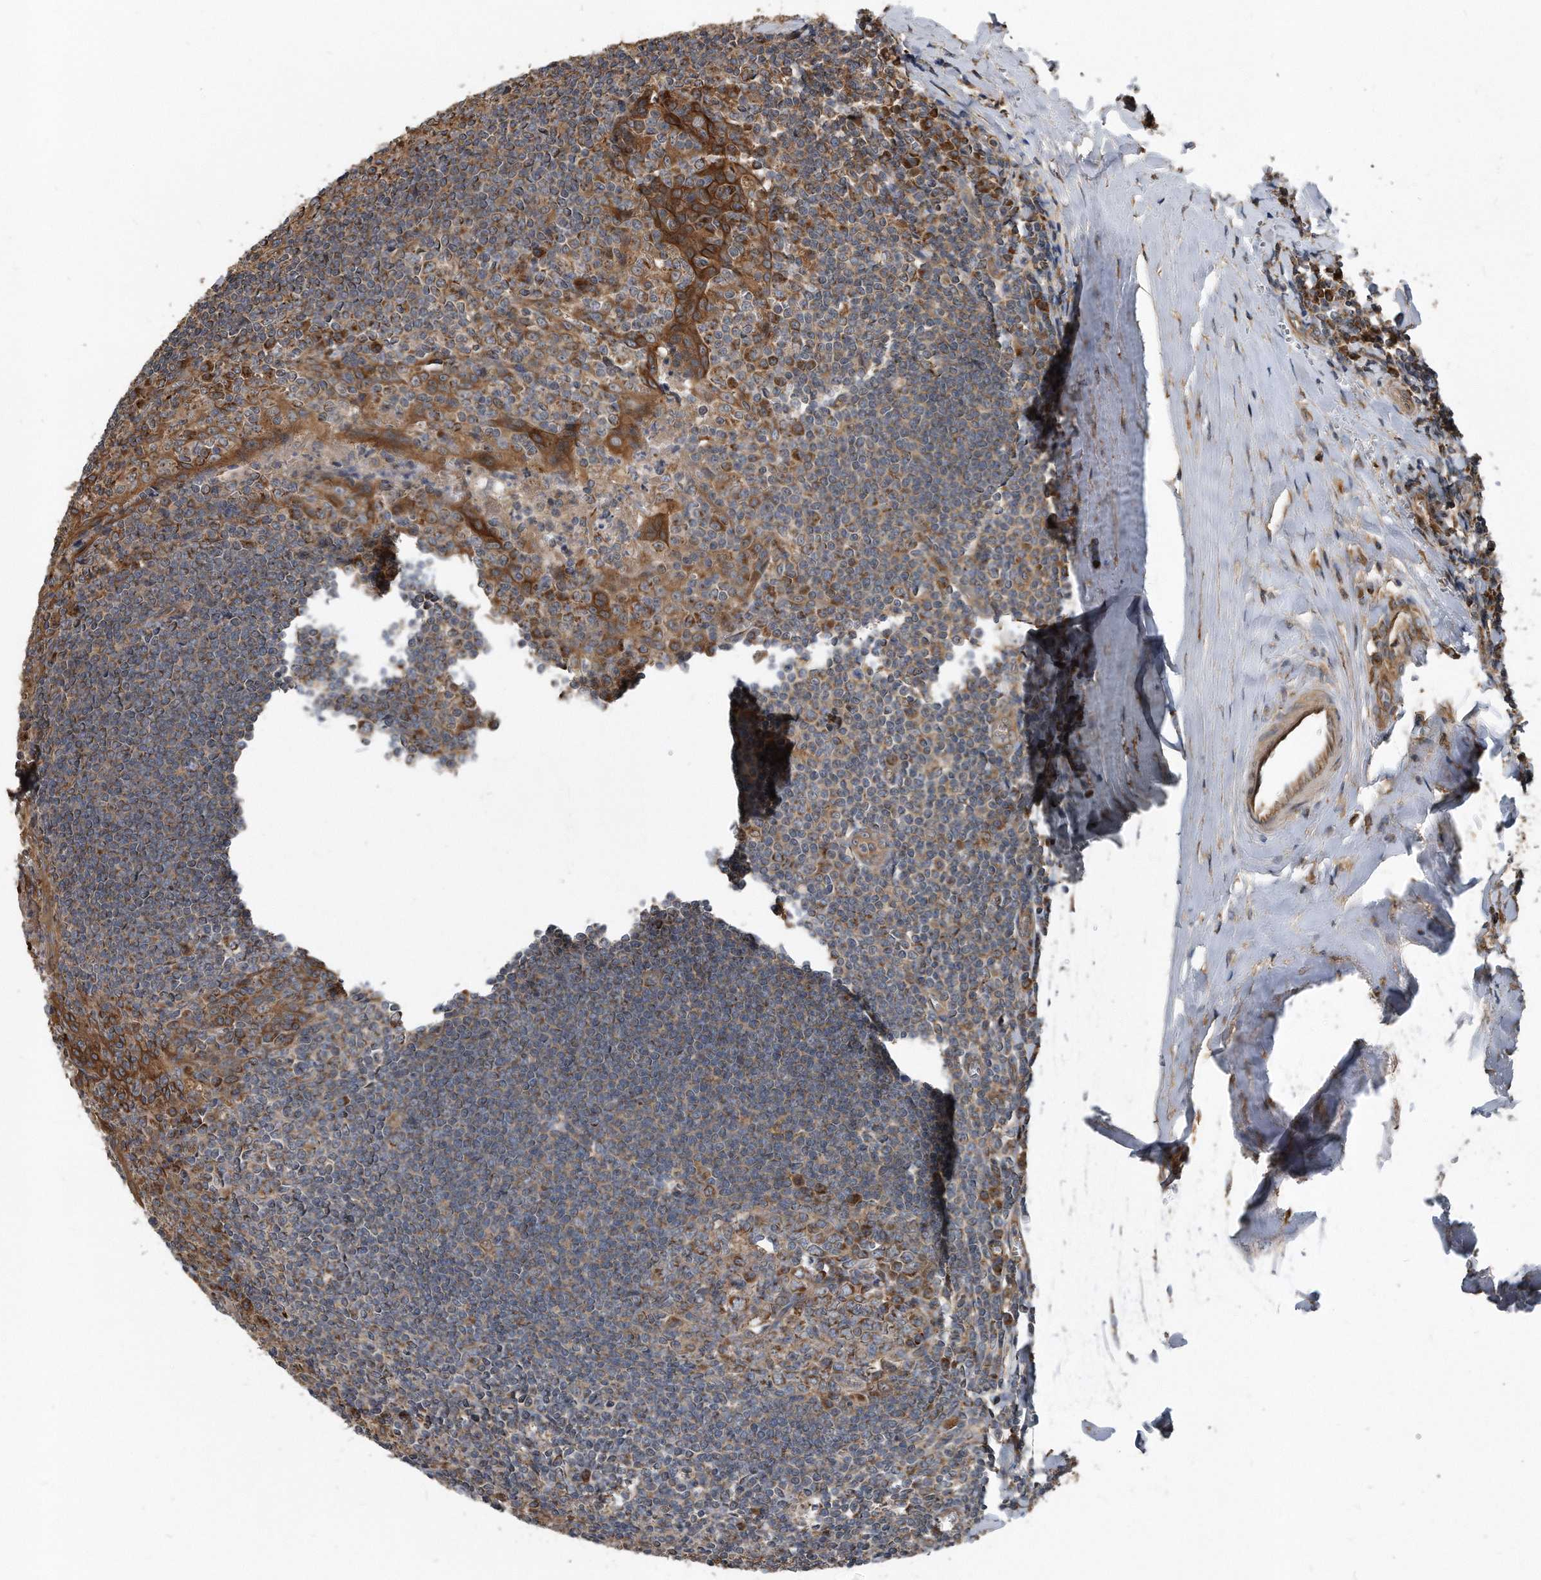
{"staining": {"intensity": "moderate", "quantity": "25%-75%", "location": "cytoplasmic/membranous"}, "tissue": "tonsil", "cell_type": "Germinal center cells", "image_type": "normal", "snomed": [{"axis": "morphology", "description": "Normal tissue, NOS"}, {"axis": "topography", "description": "Tonsil"}], "caption": "This is a photomicrograph of immunohistochemistry staining of unremarkable tonsil, which shows moderate positivity in the cytoplasmic/membranous of germinal center cells.", "gene": "FAM136A", "patient": {"sex": "male", "age": 27}}